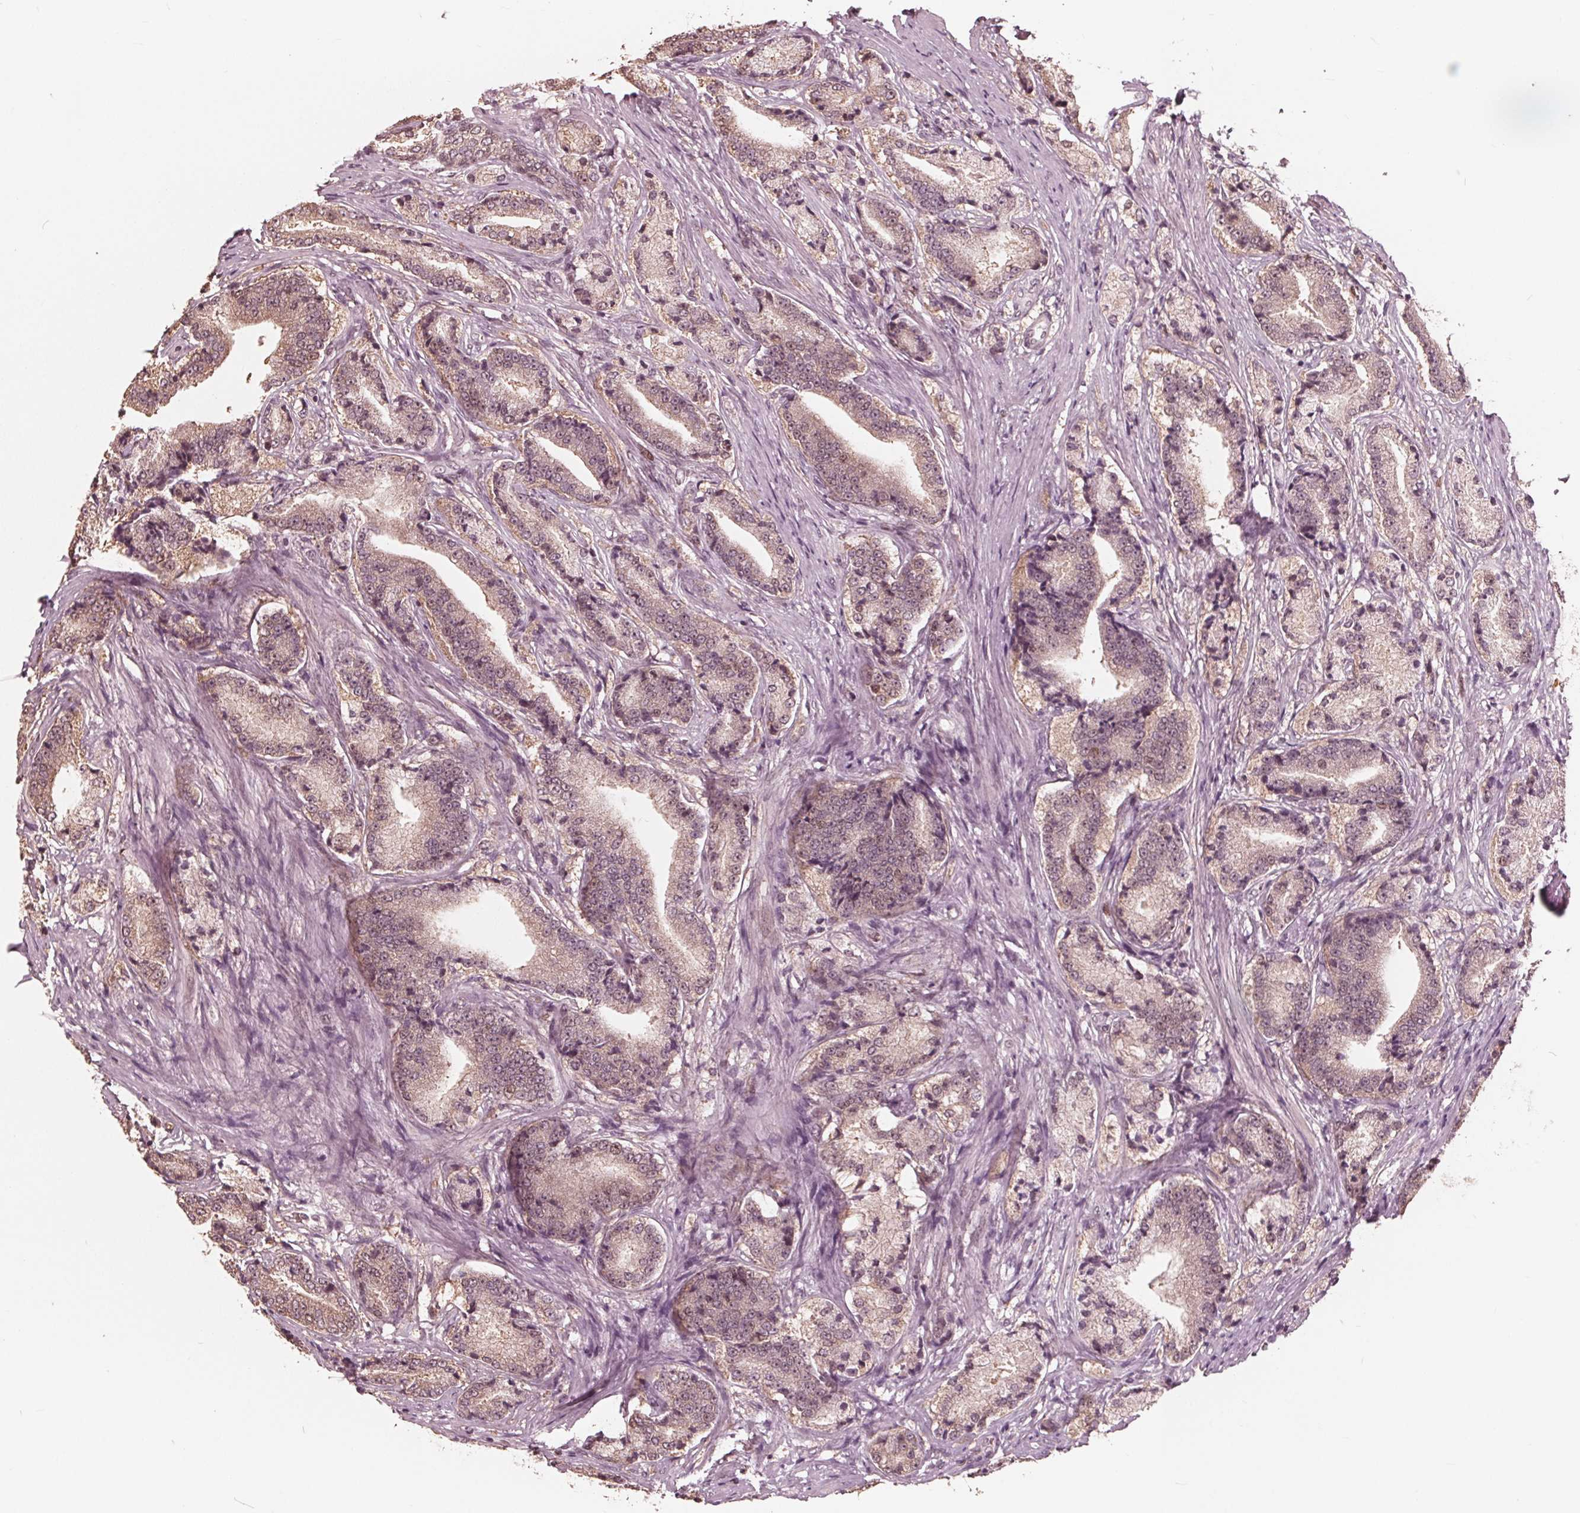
{"staining": {"intensity": "weak", "quantity": ">75%", "location": "cytoplasmic/membranous,nuclear"}, "tissue": "prostate cancer", "cell_type": "Tumor cells", "image_type": "cancer", "snomed": [{"axis": "morphology", "description": "Adenocarcinoma, High grade"}, {"axis": "topography", "description": "Prostate and seminal vesicle, NOS"}], "caption": "A brown stain shows weak cytoplasmic/membranous and nuclear staining of a protein in human prostate cancer tumor cells.", "gene": "HIRIP3", "patient": {"sex": "male", "age": 61}}